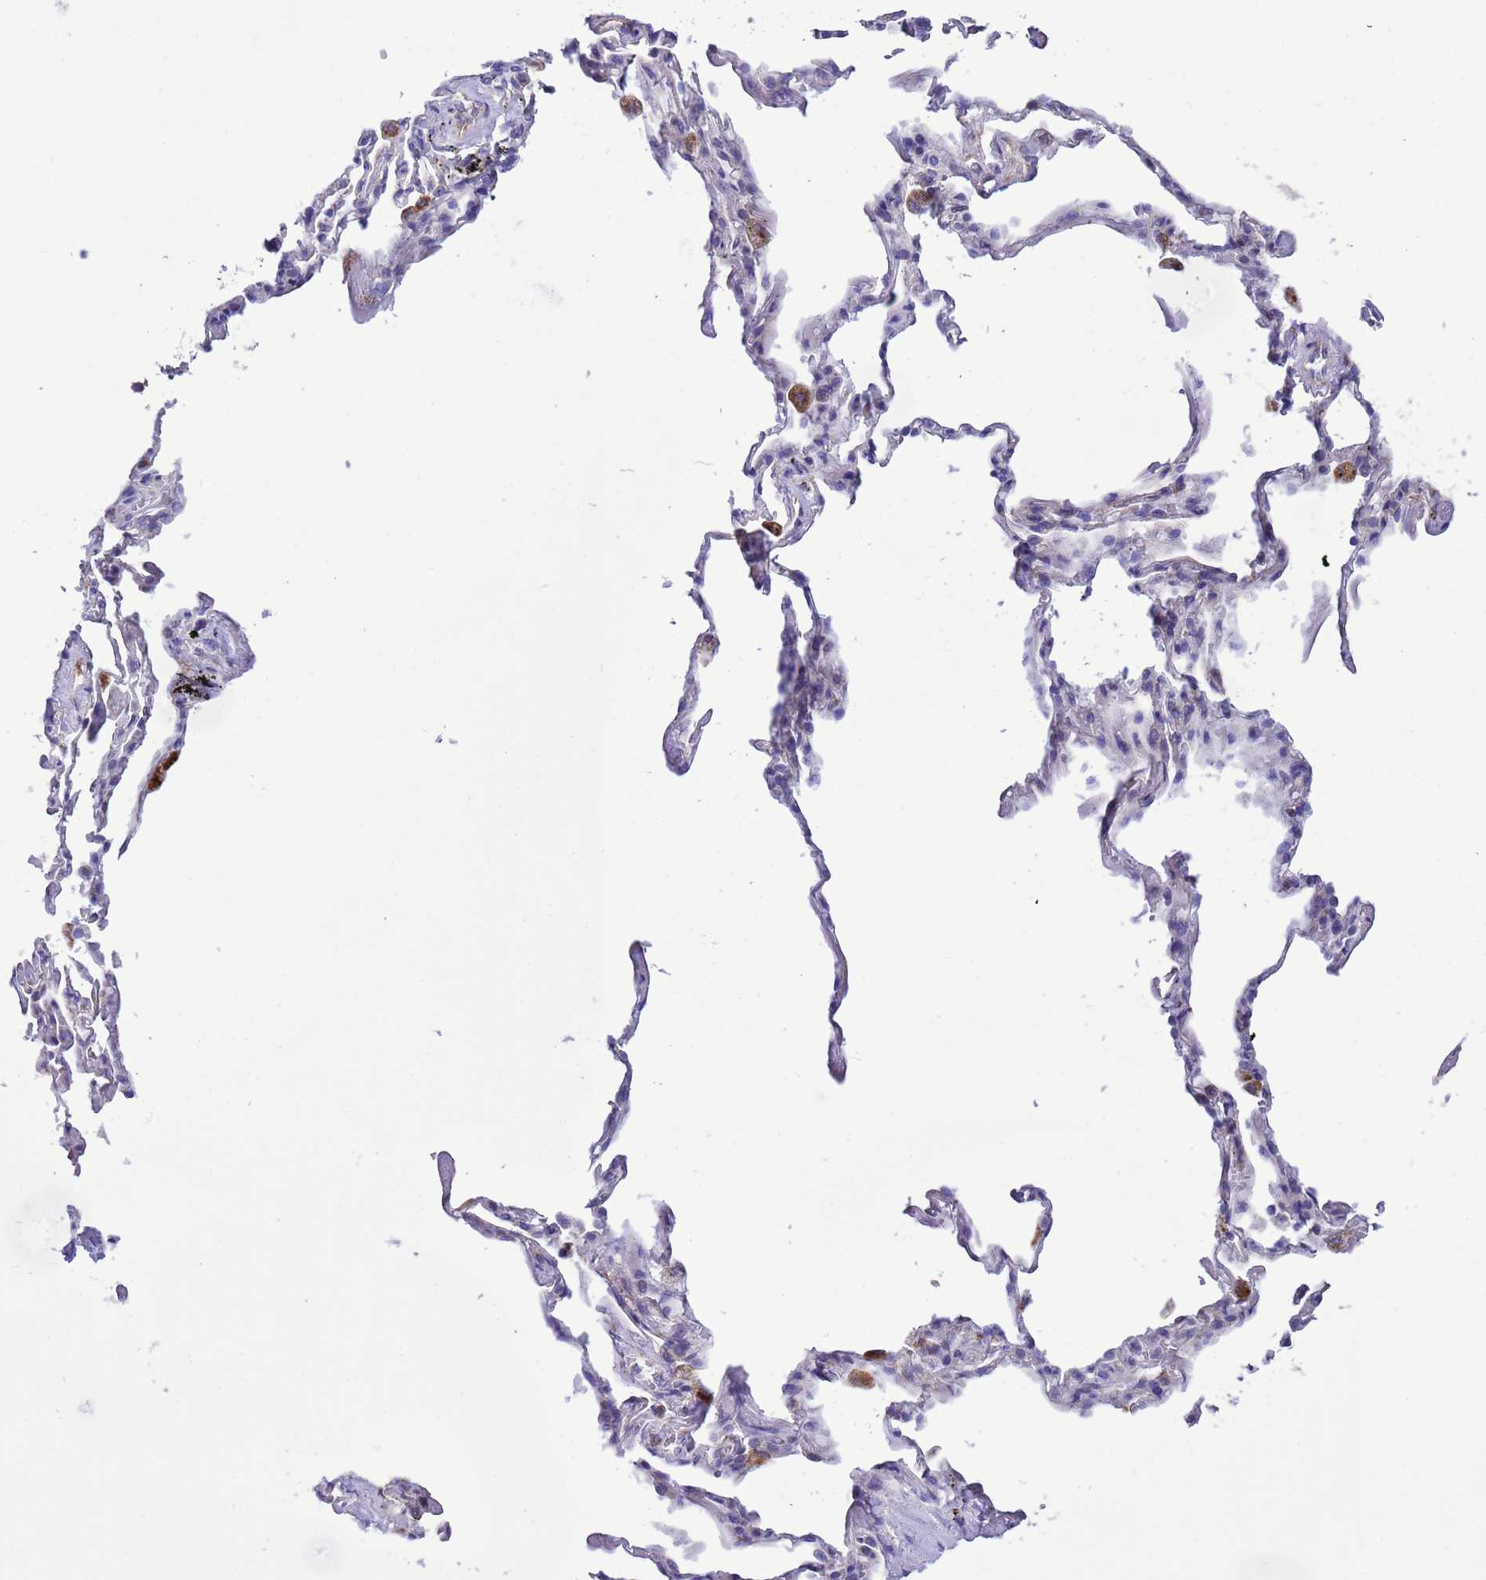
{"staining": {"intensity": "negative", "quantity": "none", "location": "none"}, "tissue": "adipose tissue", "cell_type": "Adipocytes", "image_type": "normal", "snomed": [{"axis": "morphology", "description": "Normal tissue, NOS"}, {"axis": "topography", "description": "Lymph node"}, {"axis": "topography", "description": "Bronchus"}], "caption": "The image reveals no significant staining in adipocytes of adipose tissue. (Brightfield microscopy of DAB immunohistochemistry at high magnification).", "gene": "CCDC191", "patient": {"sex": "male", "age": 63}}